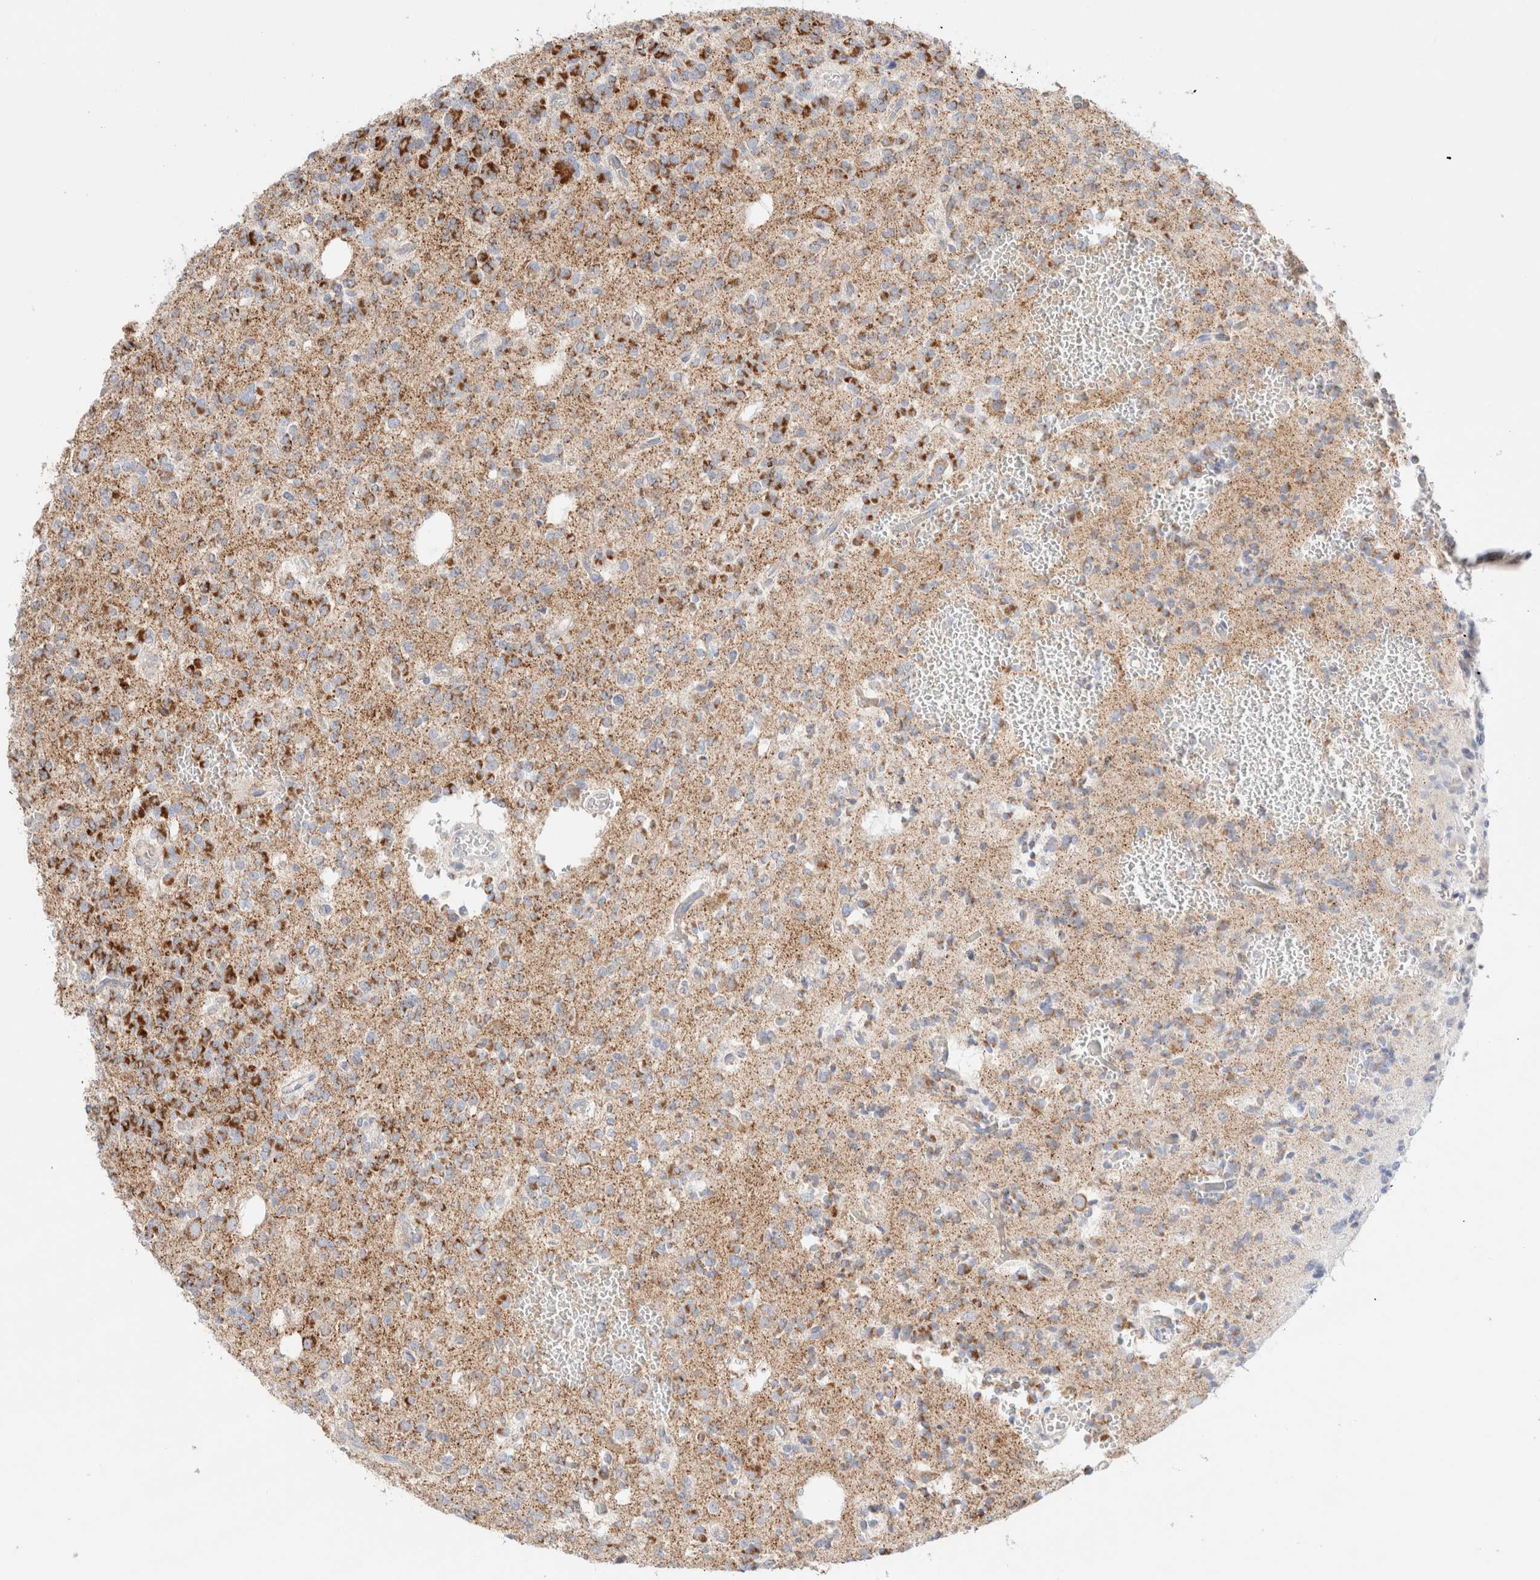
{"staining": {"intensity": "moderate", "quantity": "25%-75%", "location": "cytoplasmic/membranous"}, "tissue": "glioma", "cell_type": "Tumor cells", "image_type": "cancer", "snomed": [{"axis": "morphology", "description": "Glioma, malignant, Low grade"}, {"axis": "topography", "description": "Brain"}], "caption": "Immunohistochemistry (IHC) staining of malignant glioma (low-grade), which shows medium levels of moderate cytoplasmic/membranous expression in about 25%-75% of tumor cells indicating moderate cytoplasmic/membranous protein expression. The staining was performed using DAB (brown) for protein detection and nuclei were counterstained in hematoxylin (blue).", "gene": "ATP6V1C1", "patient": {"sex": "male", "age": 38}}